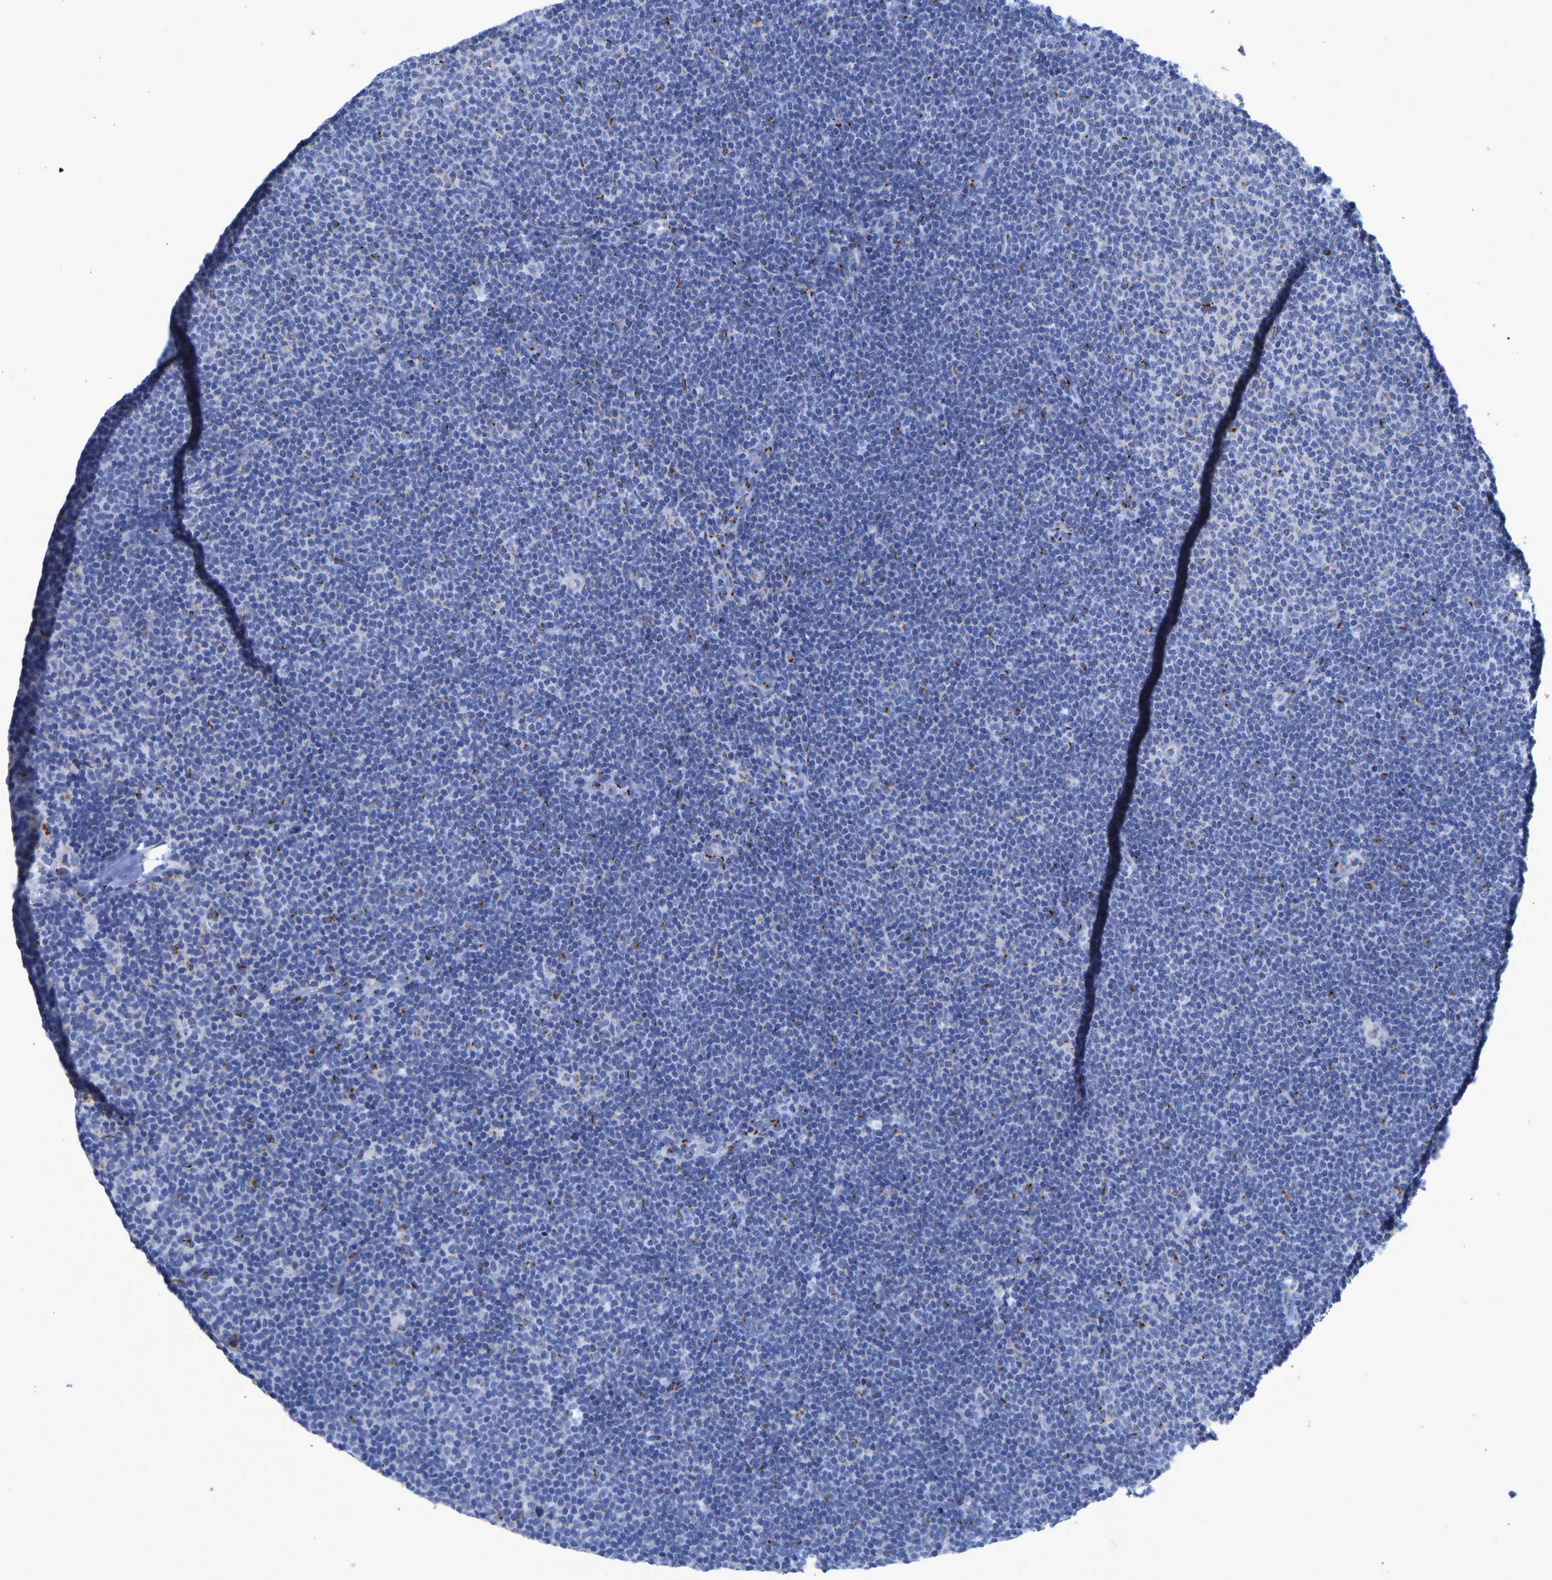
{"staining": {"intensity": "negative", "quantity": "none", "location": "none"}, "tissue": "lymphoma", "cell_type": "Tumor cells", "image_type": "cancer", "snomed": [{"axis": "morphology", "description": "Malignant lymphoma, non-Hodgkin's type, Low grade"}, {"axis": "topography", "description": "Lymph node"}], "caption": "A histopathology image of human lymphoma is negative for staining in tumor cells.", "gene": "TMEM87A", "patient": {"sex": "female", "age": 53}}